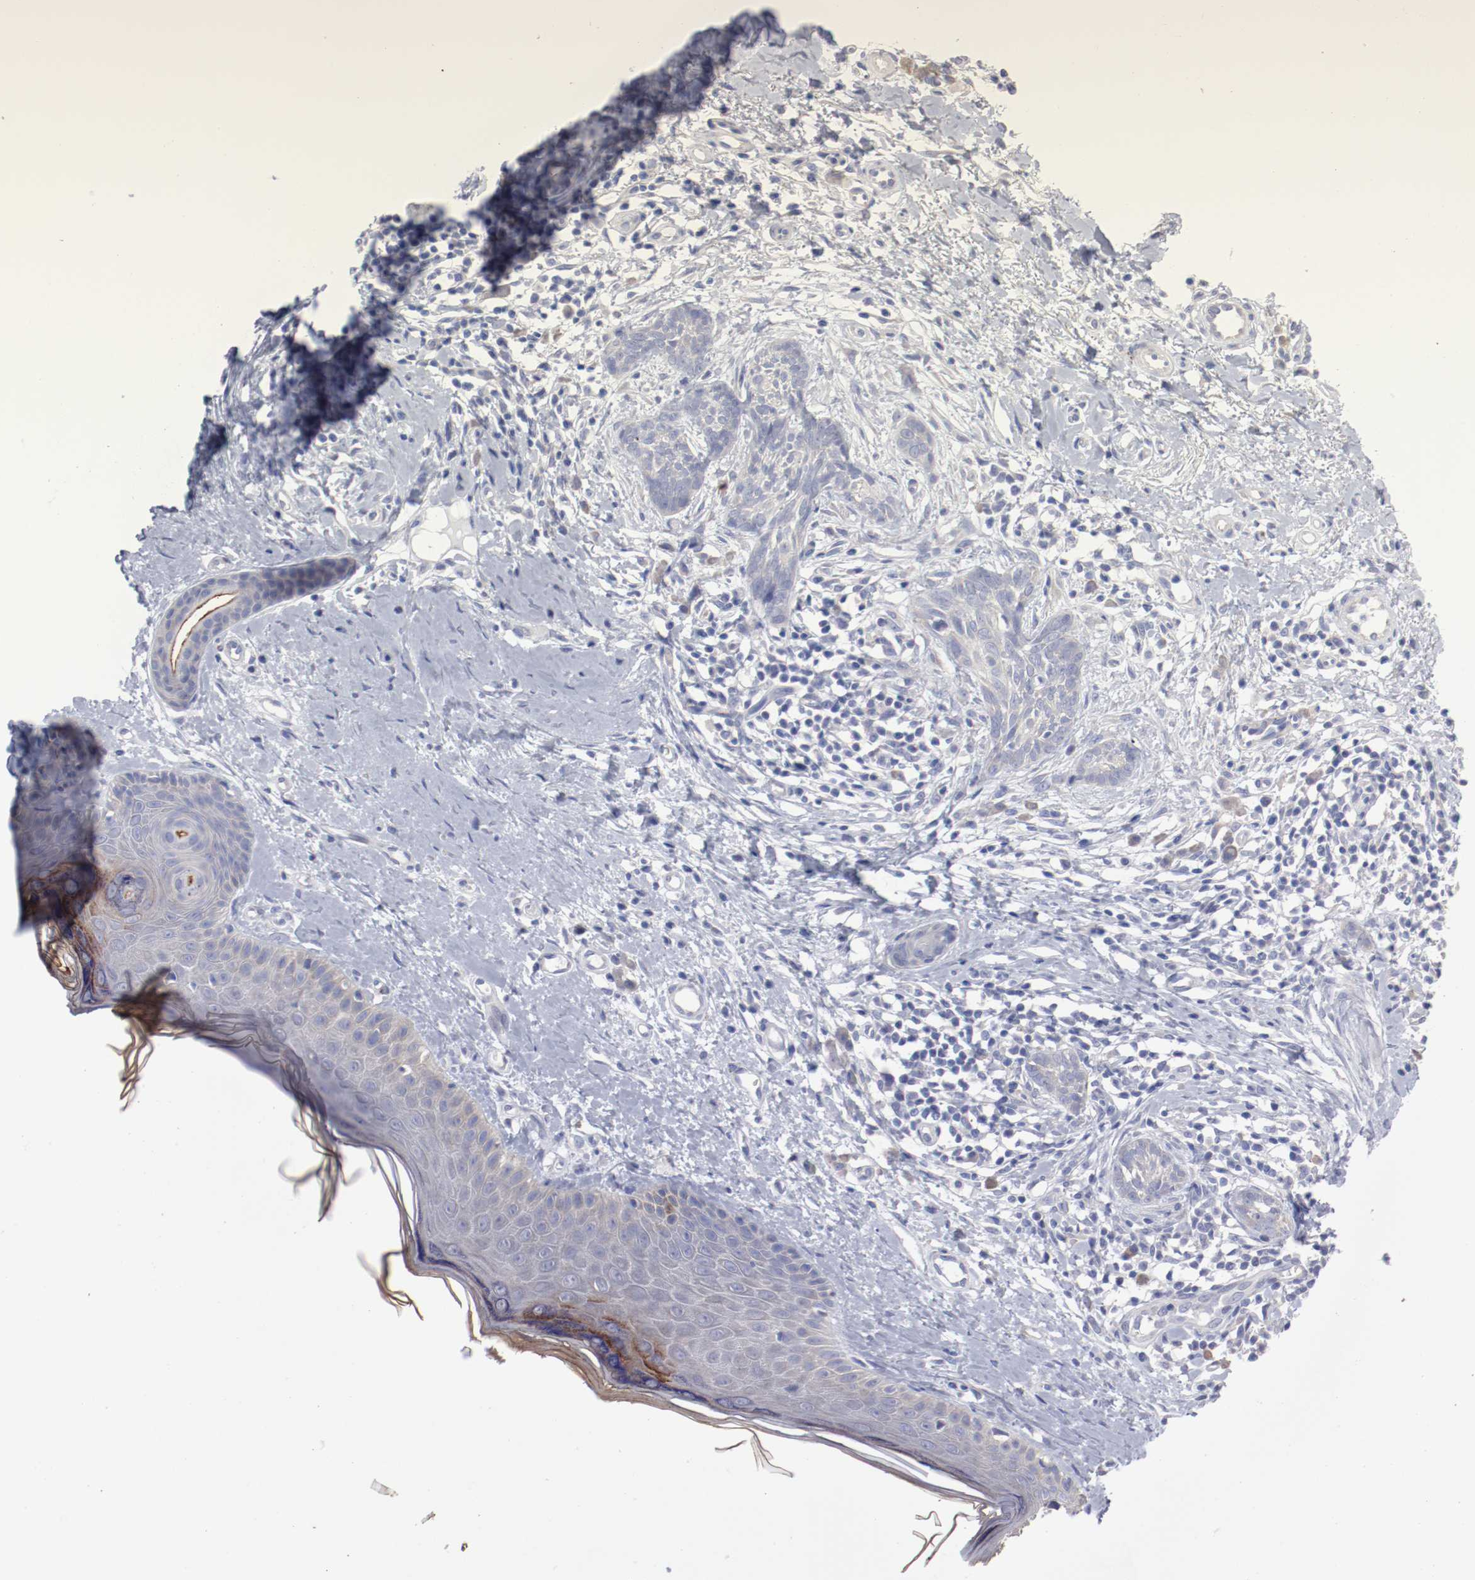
{"staining": {"intensity": "weak", "quantity": "<25%", "location": "cytoplasmic/membranous"}, "tissue": "skin cancer", "cell_type": "Tumor cells", "image_type": "cancer", "snomed": [{"axis": "morphology", "description": "Normal tissue, NOS"}, {"axis": "morphology", "description": "Basal cell carcinoma"}, {"axis": "topography", "description": "Skin"}], "caption": "Basal cell carcinoma (skin) stained for a protein using immunohistochemistry (IHC) reveals no staining tumor cells.", "gene": "CPE", "patient": {"sex": "male", "age": 71}}